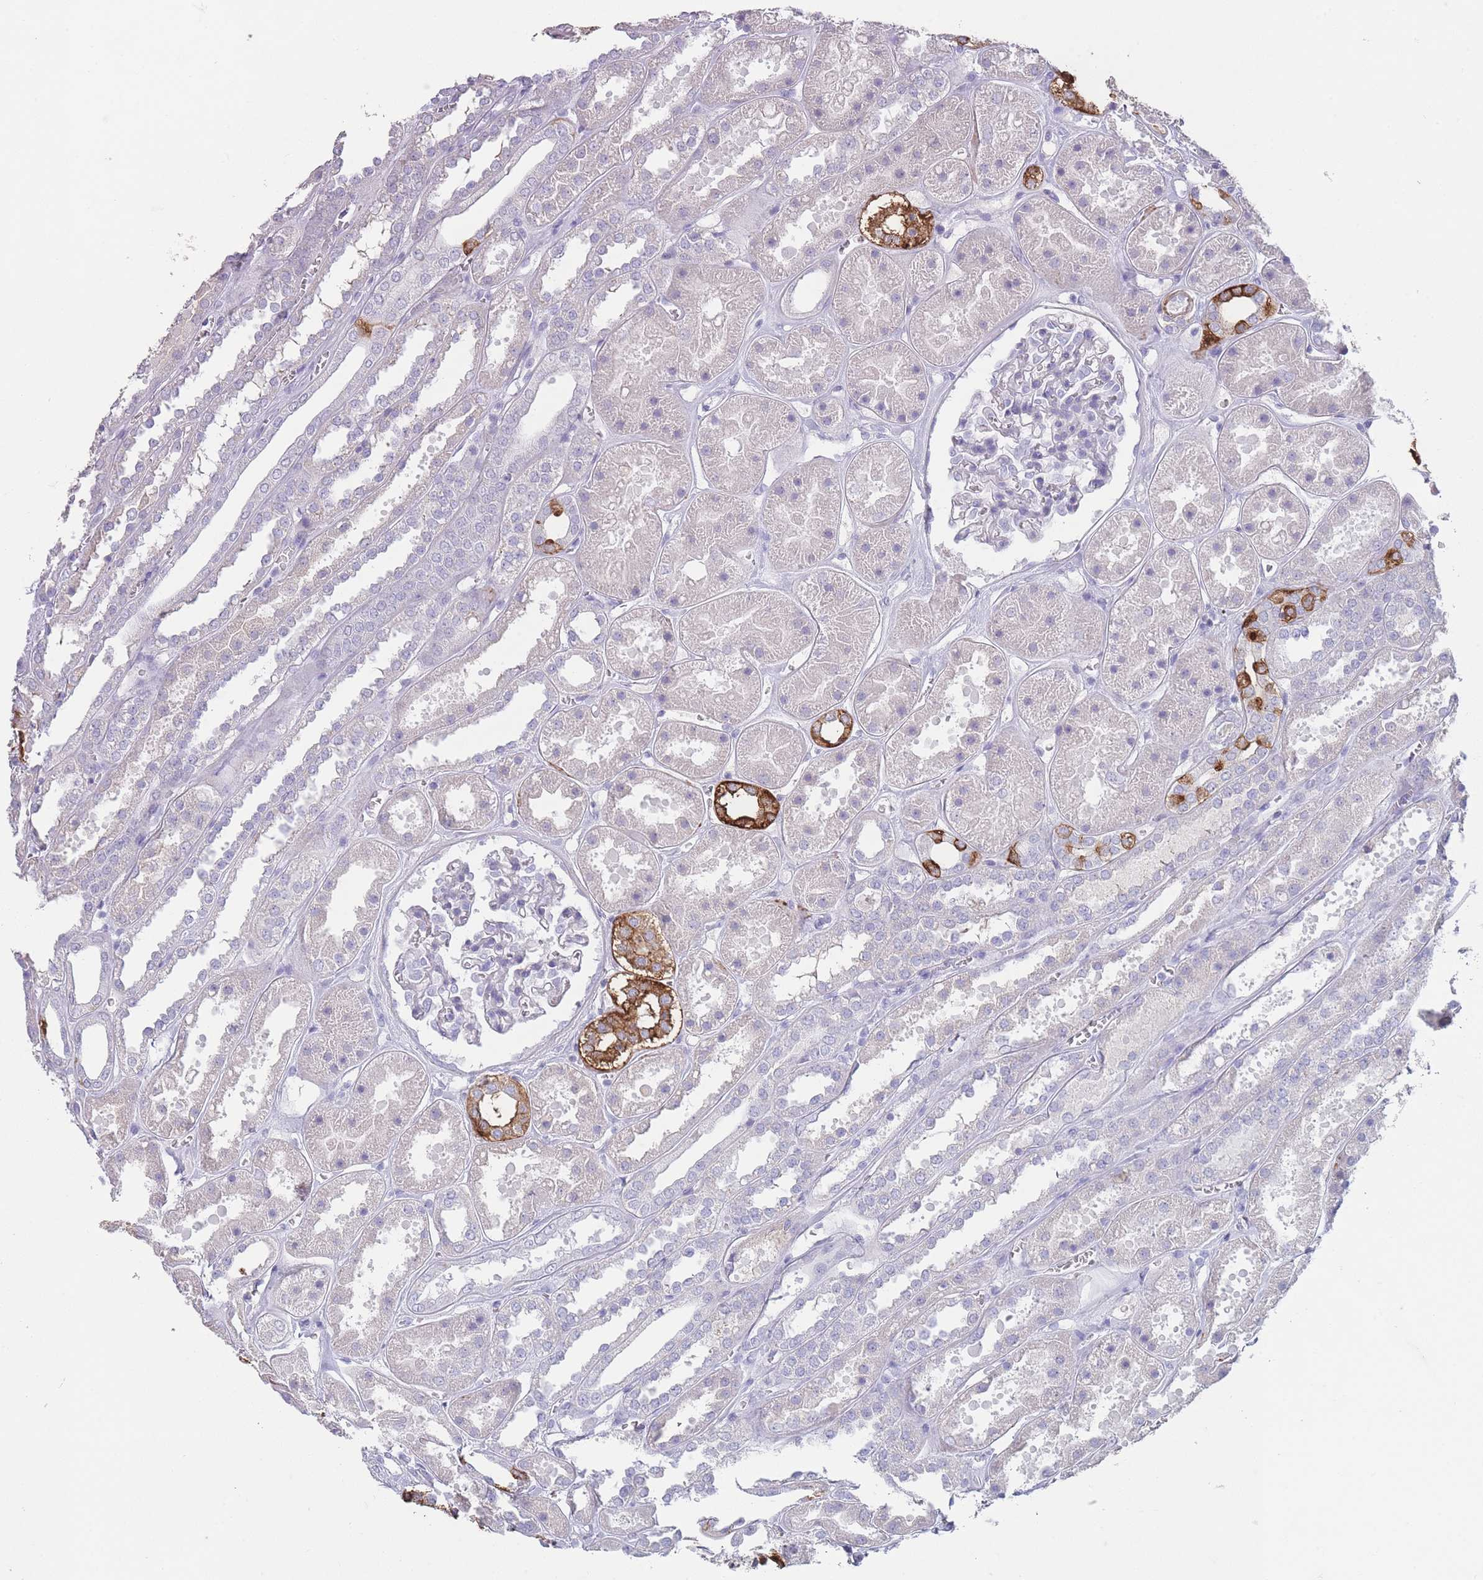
{"staining": {"intensity": "negative", "quantity": "none", "location": "none"}, "tissue": "kidney", "cell_type": "Cells in glomeruli", "image_type": "normal", "snomed": [{"axis": "morphology", "description": "Normal tissue, NOS"}, {"axis": "topography", "description": "Kidney"}], "caption": "IHC of normal human kidney shows no positivity in cells in glomeruli. Brightfield microscopy of IHC stained with DAB (brown) and hematoxylin (blue), captured at high magnification.", "gene": "RHBG", "patient": {"sex": "female", "age": 41}}